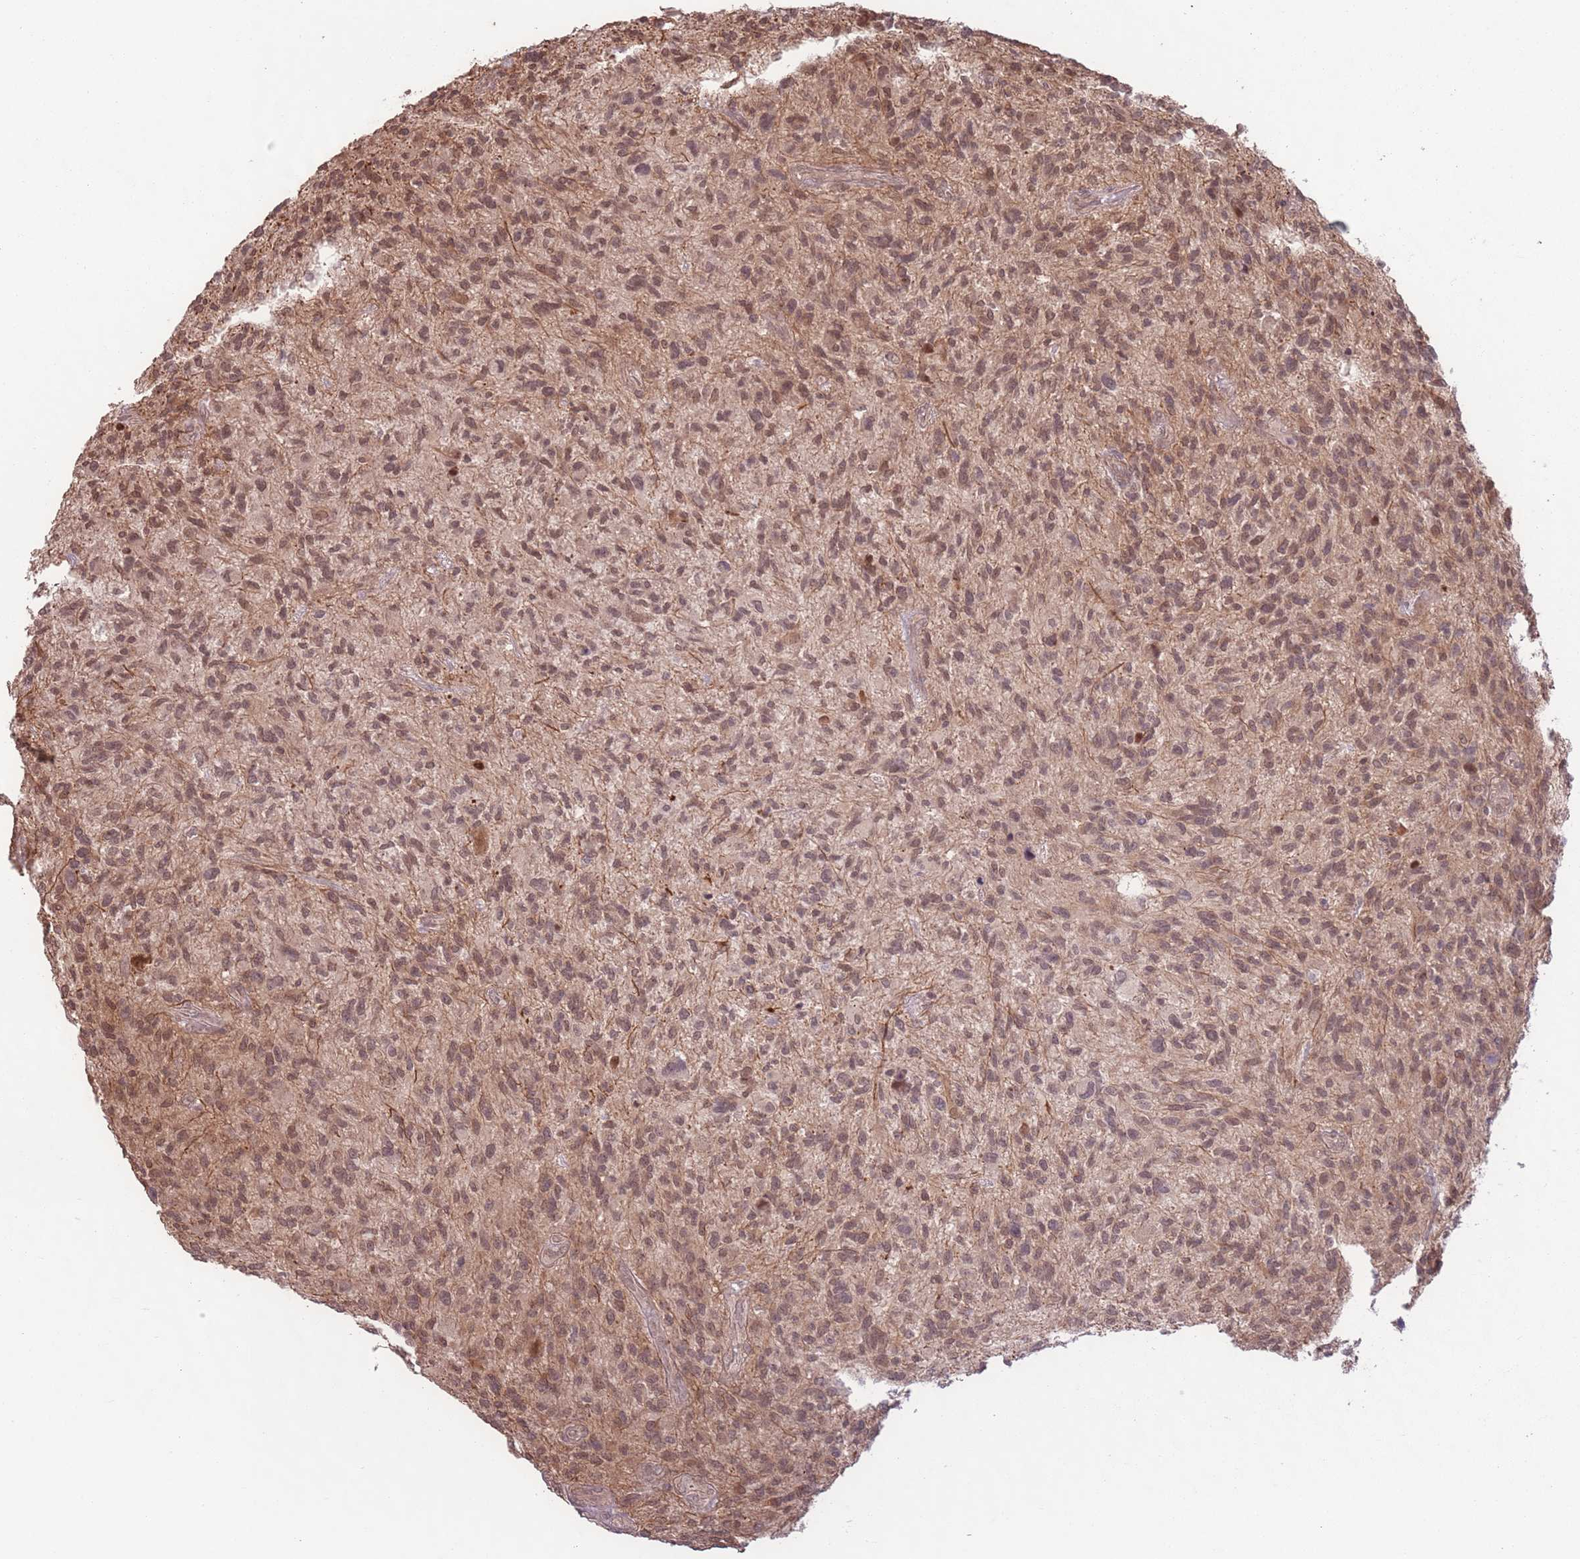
{"staining": {"intensity": "moderate", "quantity": ">75%", "location": "nuclear"}, "tissue": "glioma", "cell_type": "Tumor cells", "image_type": "cancer", "snomed": [{"axis": "morphology", "description": "Glioma, malignant, High grade"}, {"axis": "topography", "description": "Brain"}], "caption": "An IHC photomicrograph of tumor tissue is shown. Protein staining in brown shows moderate nuclear positivity in malignant glioma (high-grade) within tumor cells.", "gene": "CCDC154", "patient": {"sex": "male", "age": 47}}